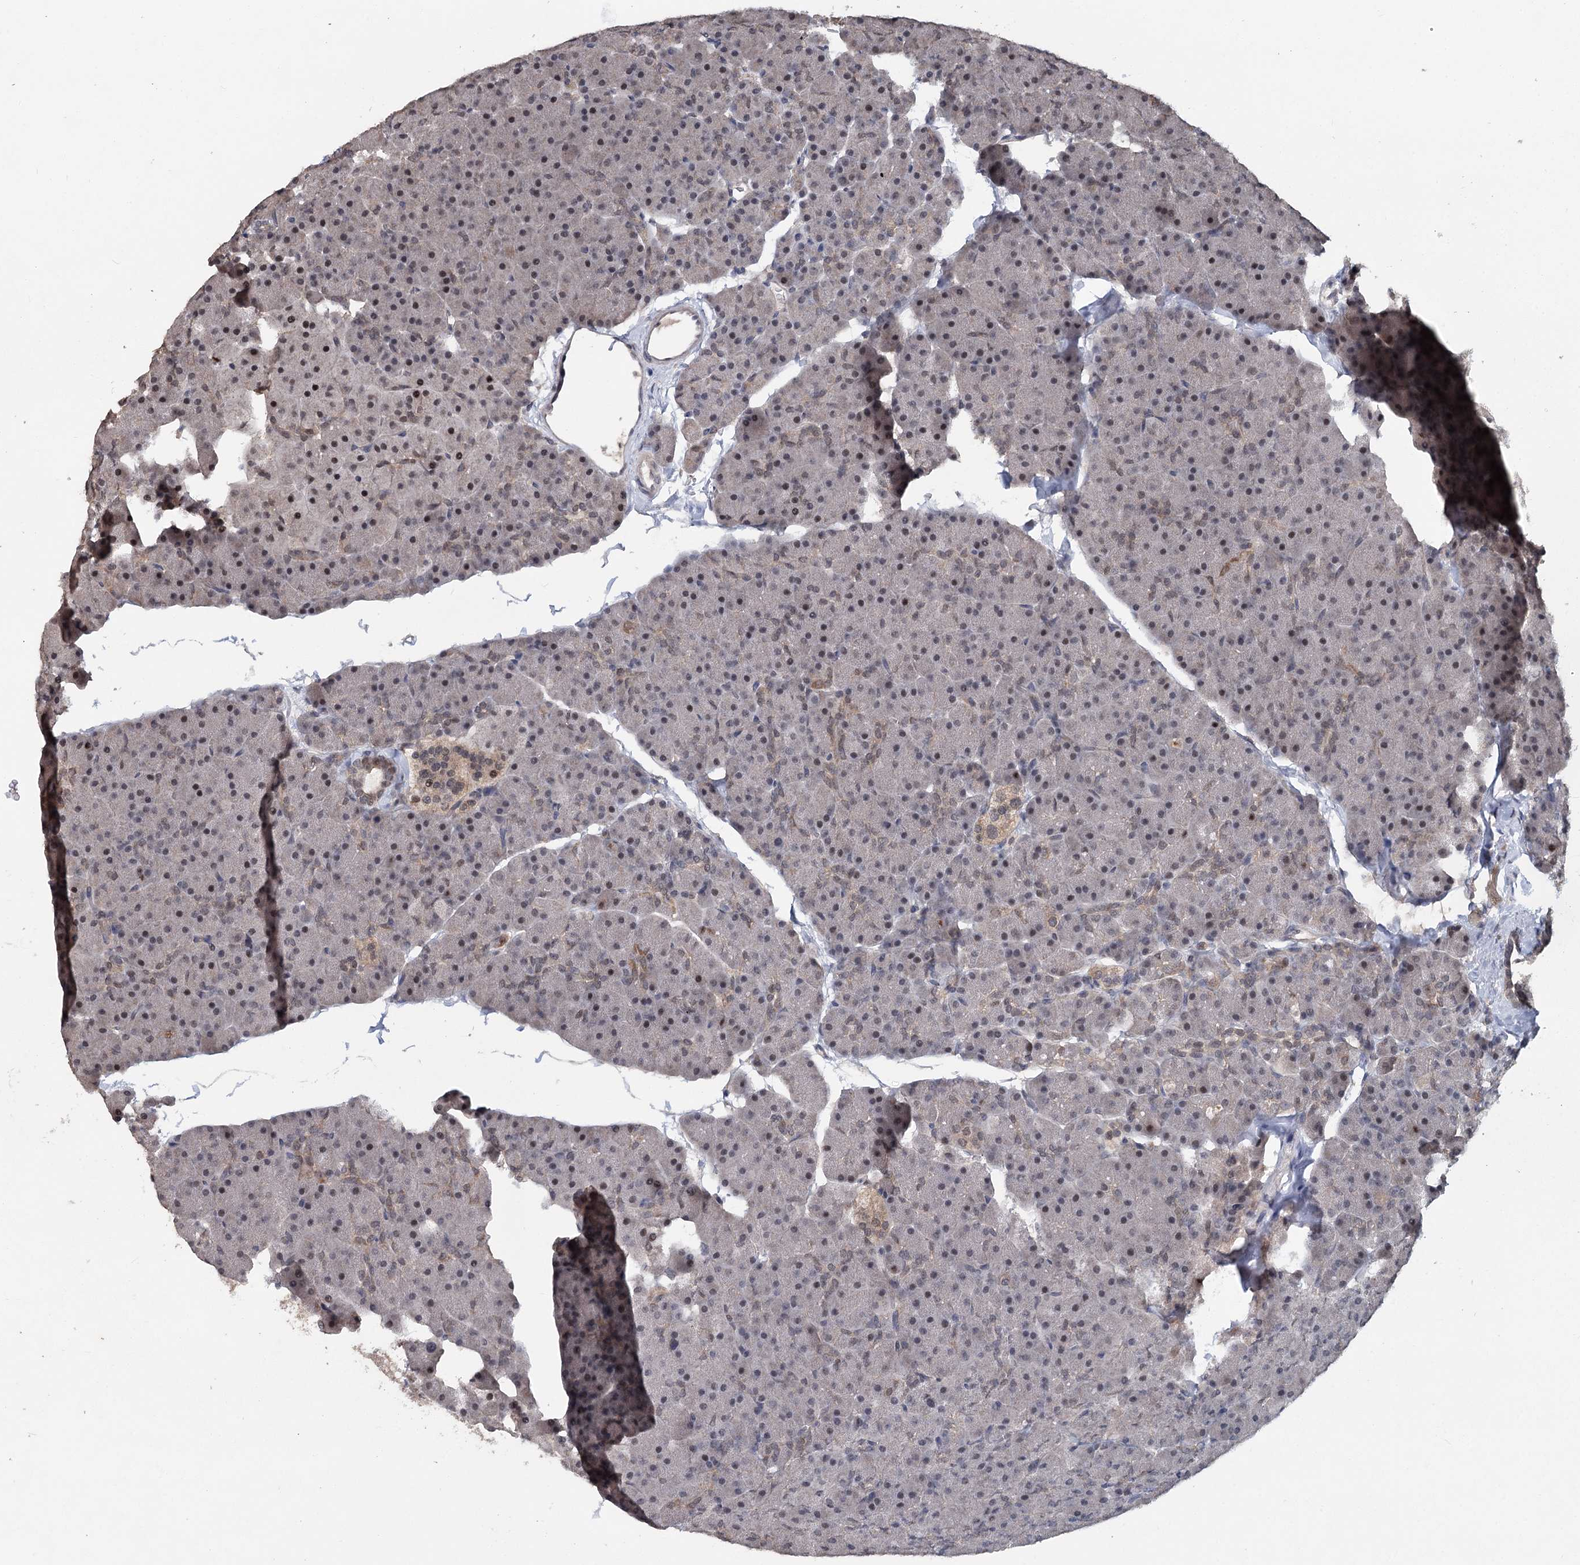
{"staining": {"intensity": "moderate", "quantity": "25%-75%", "location": "cytoplasmic/membranous,nuclear"}, "tissue": "pancreas", "cell_type": "Exocrine glandular cells", "image_type": "normal", "snomed": [{"axis": "morphology", "description": "Normal tissue, NOS"}, {"axis": "topography", "description": "Pancreas"}], "caption": "Approximately 25%-75% of exocrine glandular cells in benign pancreas show moderate cytoplasmic/membranous,nuclear protein expression as visualized by brown immunohistochemical staining.", "gene": "MYG1", "patient": {"sex": "male", "age": 36}}